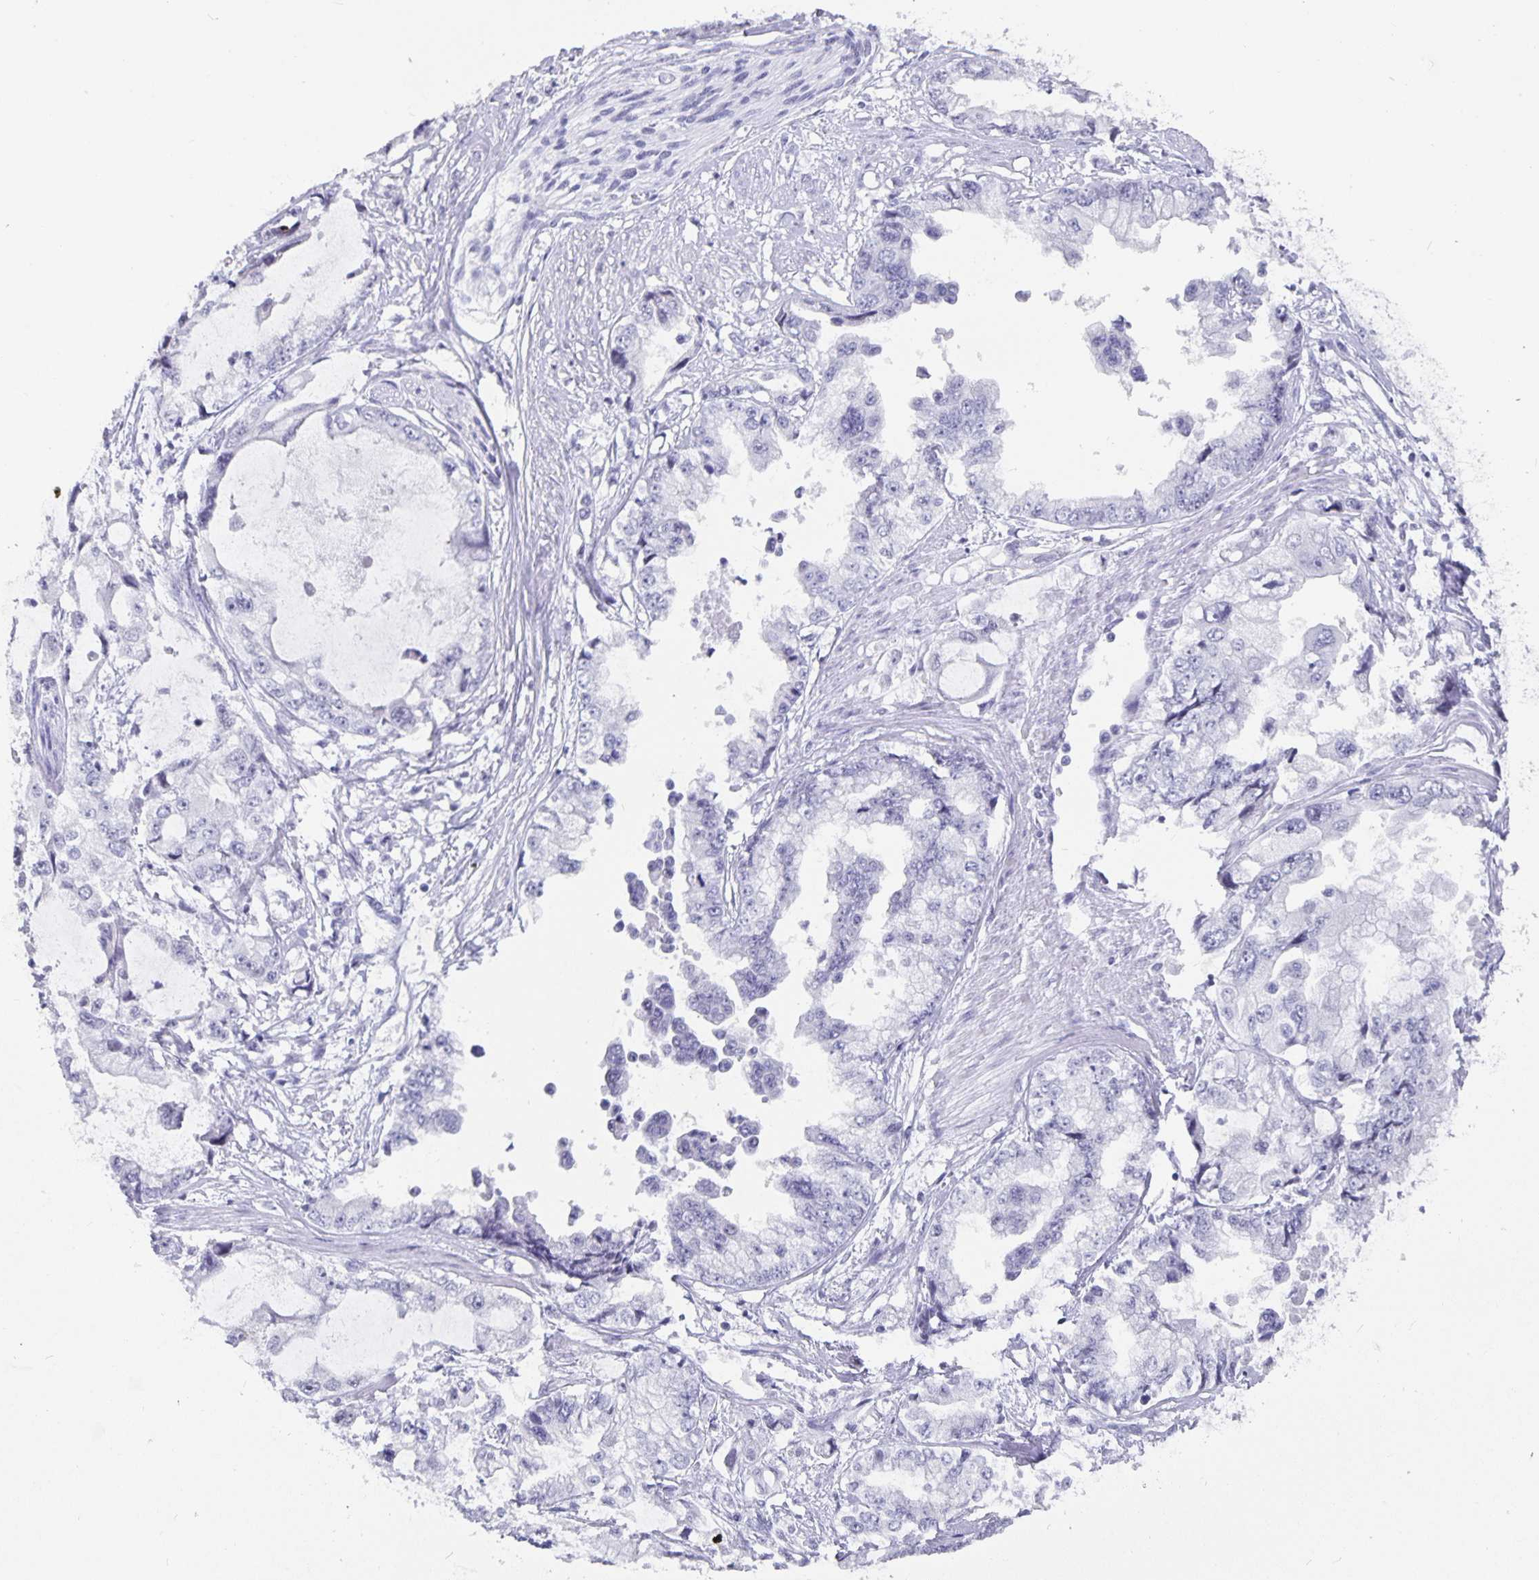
{"staining": {"intensity": "negative", "quantity": "none", "location": "none"}, "tissue": "stomach cancer", "cell_type": "Tumor cells", "image_type": "cancer", "snomed": [{"axis": "morphology", "description": "Adenocarcinoma, NOS"}, {"axis": "topography", "description": "Pancreas"}, {"axis": "topography", "description": "Stomach, upper"}, {"axis": "topography", "description": "Stomach"}], "caption": "Immunohistochemistry micrograph of neoplastic tissue: human adenocarcinoma (stomach) stained with DAB (3,3'-diaminobenzidine) reveals no significant protein staining in tumor cells. The staining is performed using DAB (3,3'-diaminobenzidine) brown chromogen with nuclei counter-stained in using hematoxylin.", "gene": "OLIG2", "patient": {"sex": "male", "age": 77}}